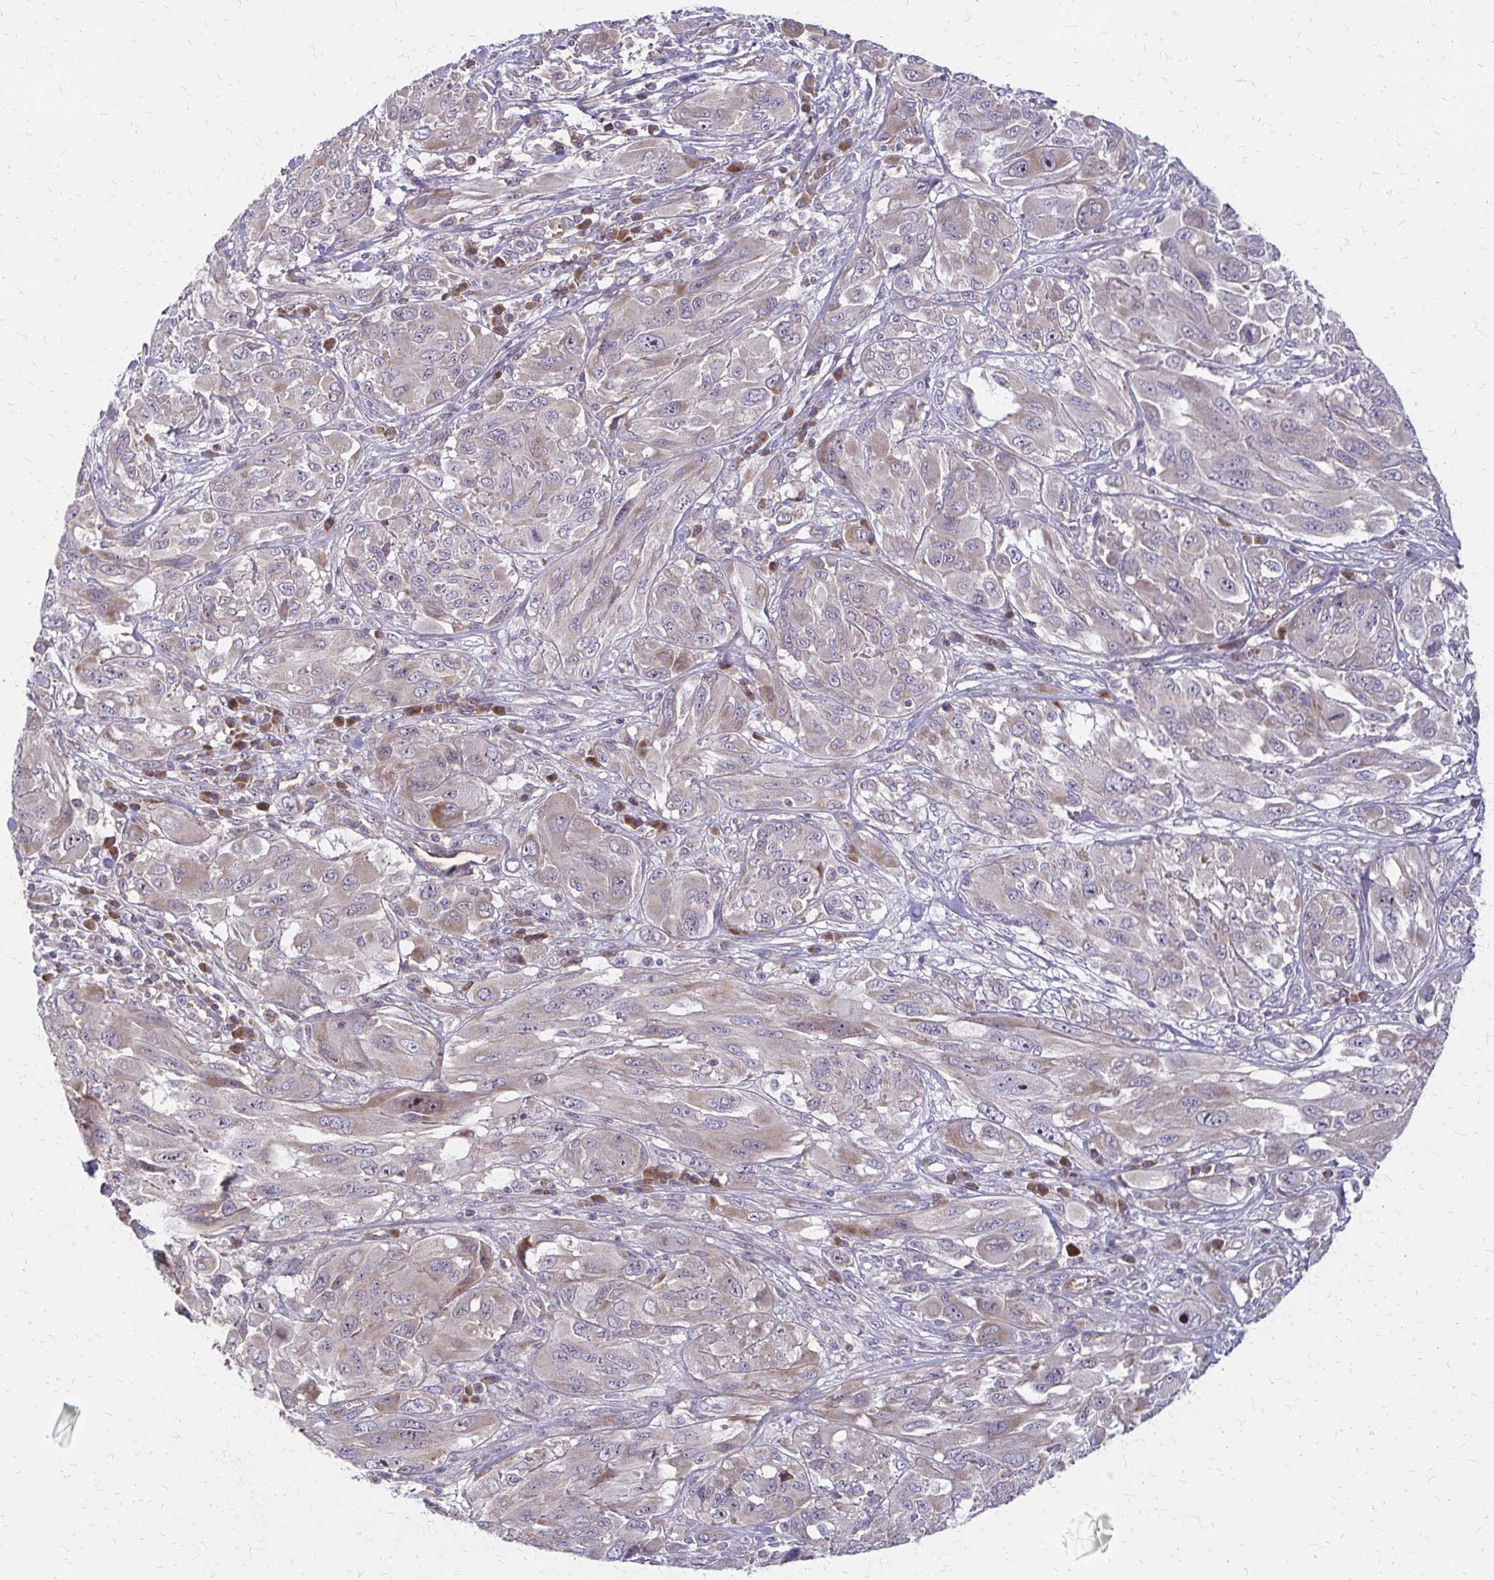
{"staining": {"intensity": "negative", "quantity": "none", "location": "none"}, "tissue": "melanoma", "cell_type": "Tumor cells", "image_type": "cancer", "snomed": [{"axis": "morphology", "description": "Malignant melanoma, NOS"}, {"axis": "topography", "description": "Skin"}], "caption": "There is no significant staining in tumor cells of malignant melanoma.", "gene": "ZNF383", "patient": {"sex": "female", "age": 91}}